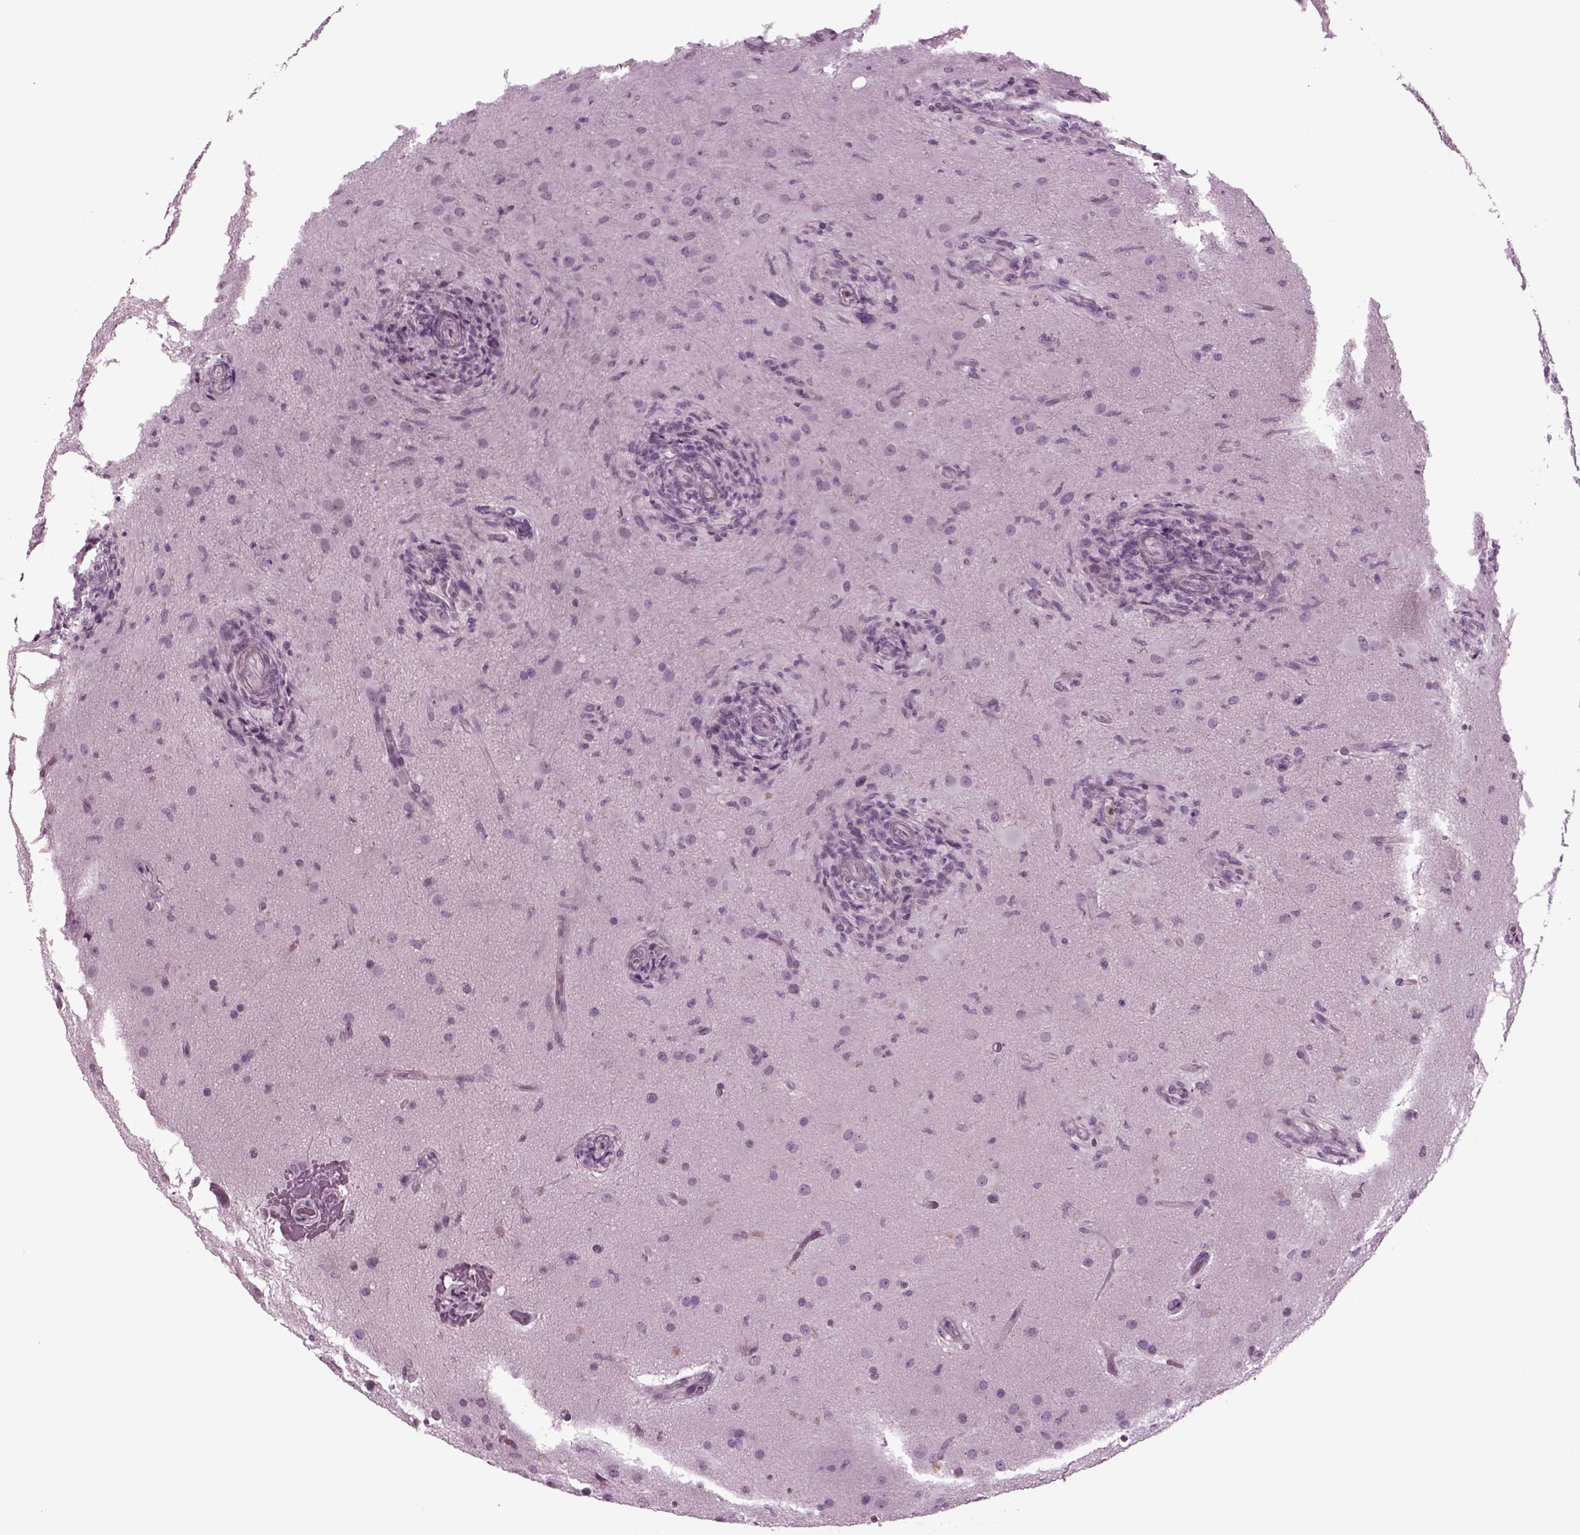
{"staining": {"intensity": "negative", "quantity": "none", "location": "none"}, "tissue": "glioma", "cell_type": "Tumor cells", "image_type": "cancer", "snomed": [{"axis": "morphology", "description": "Glioma, malignant, High grade"}, {"axis": "topography", "description": "Brain"}], "caption": "Micrograph shows no protein positivity in tumor cells of glioma tissue.", "gene": "ODF3", "patient": {"sex": "male", "age": 68}}